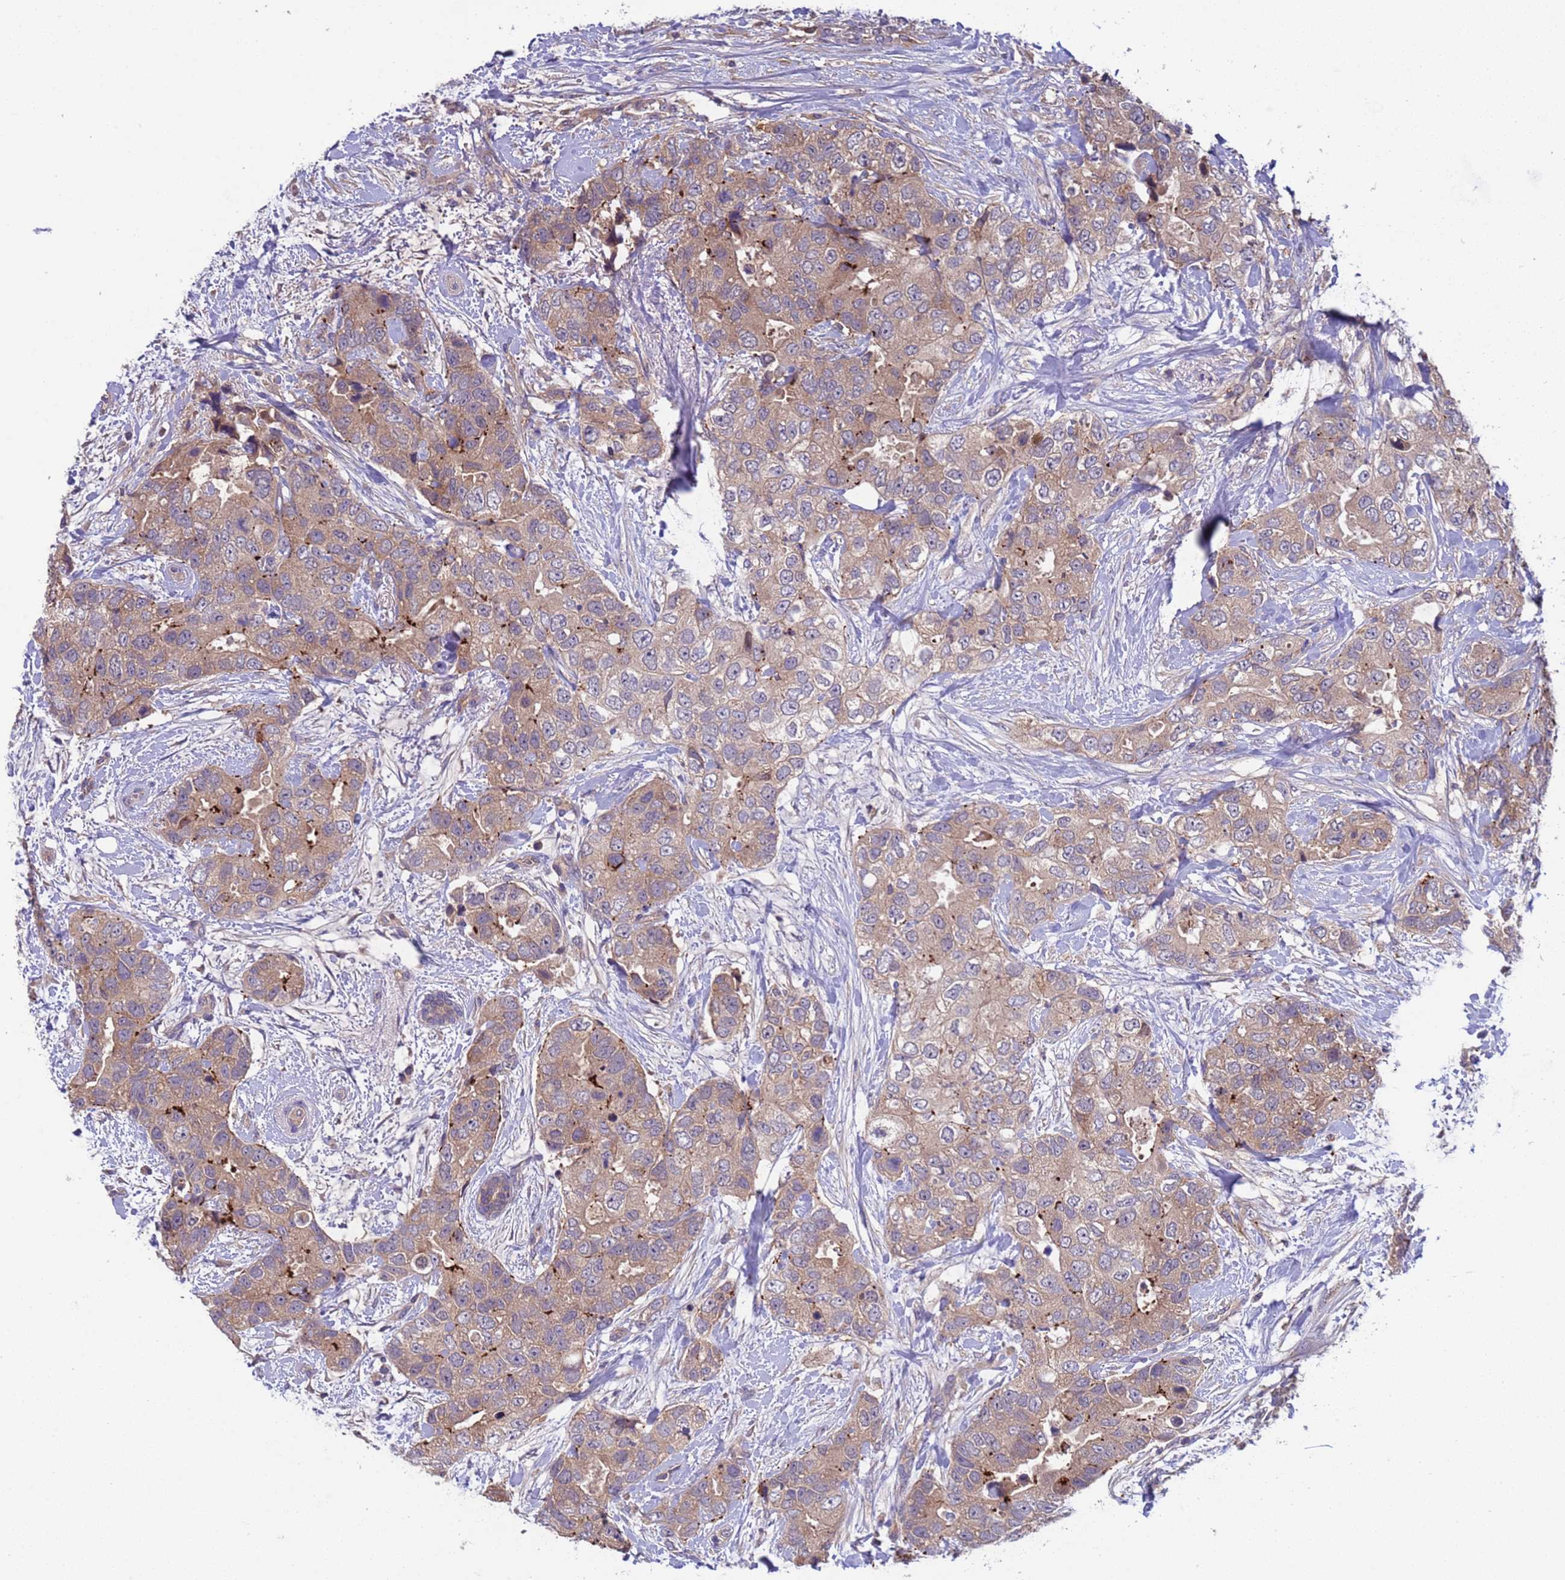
{"staining": {"intensity": "weak", "quantity": ">75%", "location": "cytoplasmic/membranous"}, "tissue": "breast cancer", "cell_type": "Tumor cells", "image_type": "cancer", "snomed": [{"axis": "morphology", "description": "Duct carcinoma"}, {"axis": "topography", "description": "Breast"}], "caption": "Protein analysis of infiltrating ductal carcinoma (breast) tissue demonstrates weak cytoplasmic/membranous staining in about >75% of tumor cells.", "gene": "PARP16", "patient": {"sex": "female", "age": 62}}